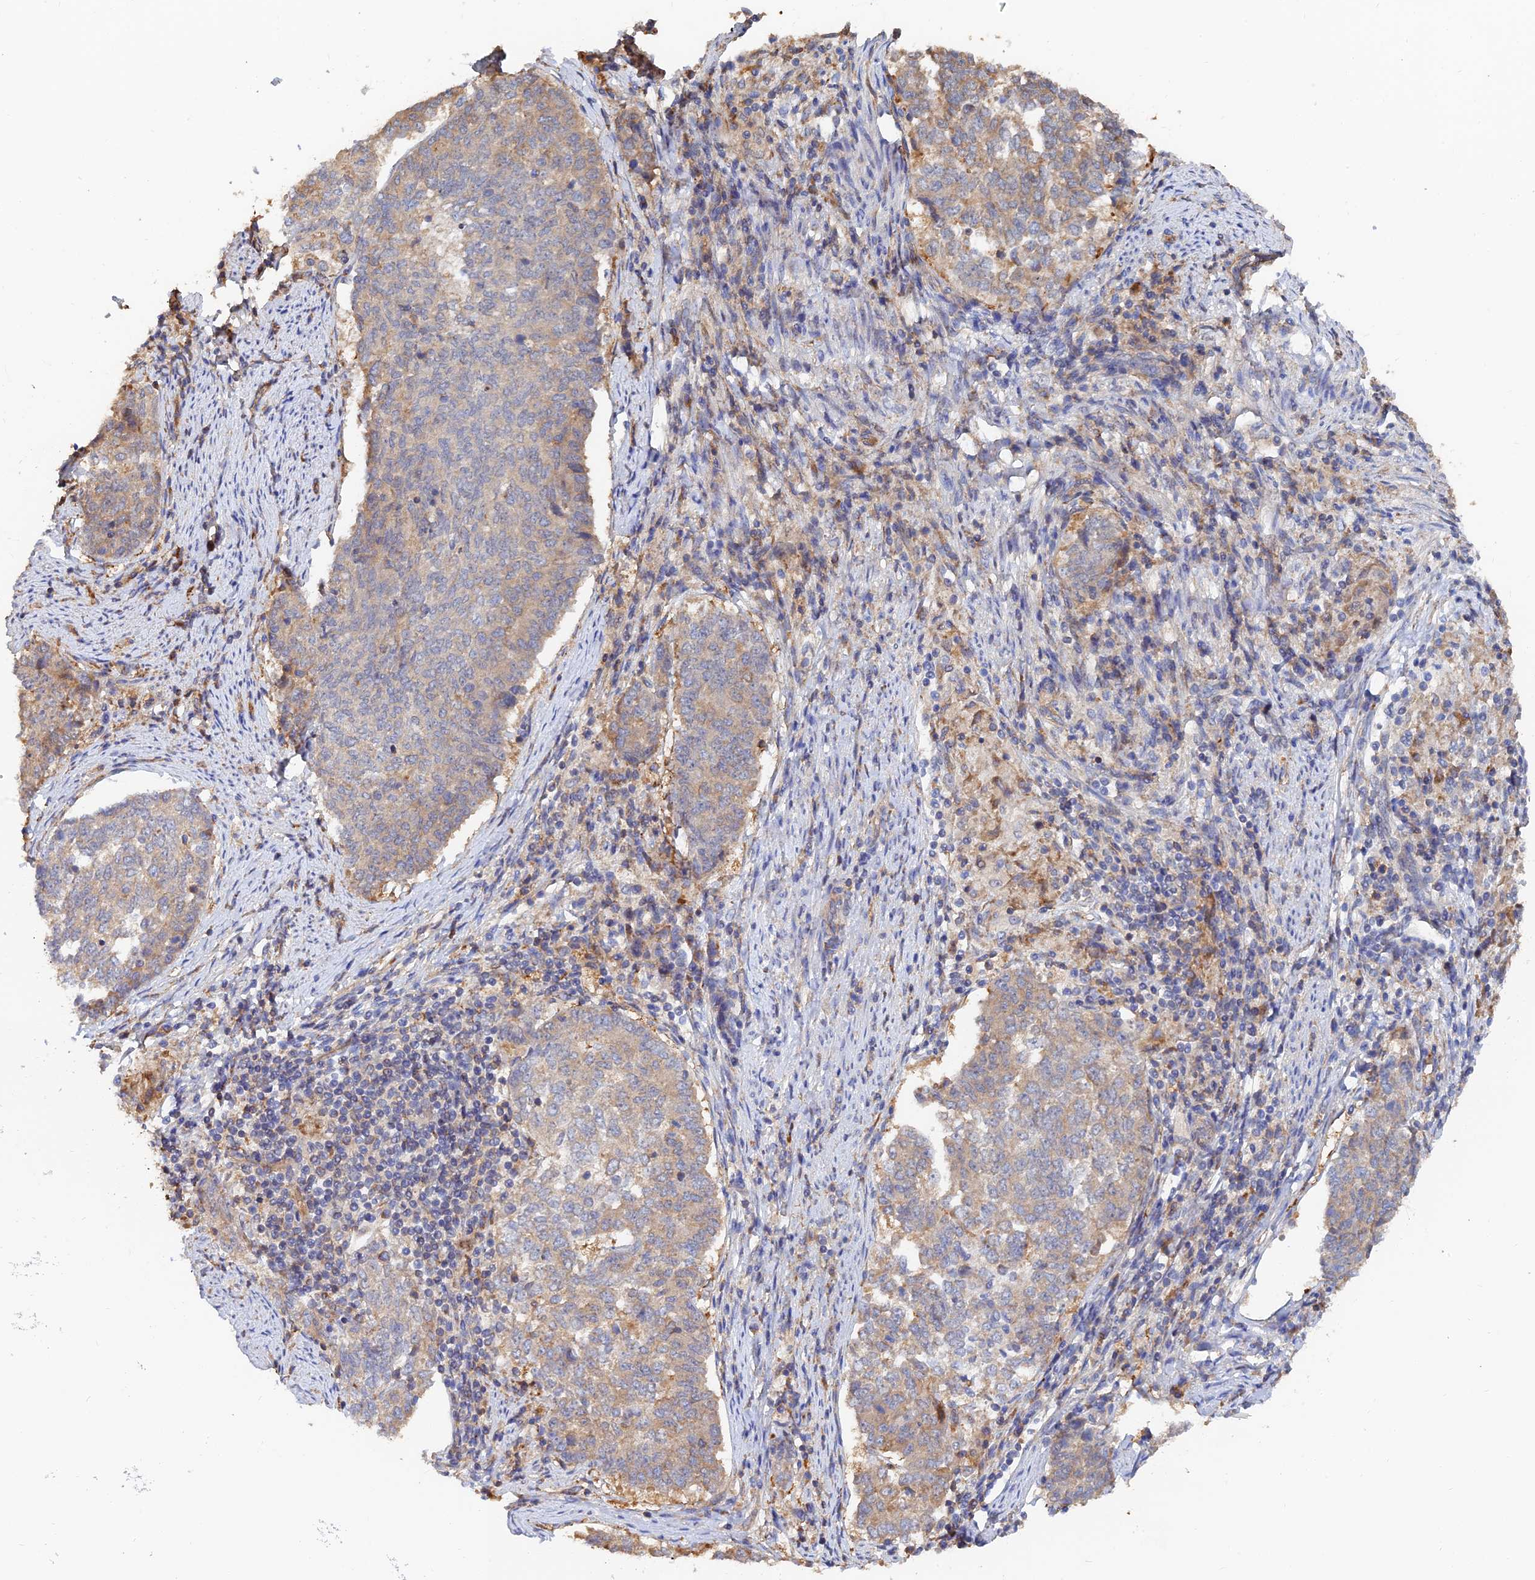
{"staining": {"intensity": "negative", "quantity": "none", "location": "none"}, "tissue": "endometrial cancer", "cell_type": "Tumor cells", "image_type": "cancer", "snomed": [{"axis": "morphology", "description": "Adenocarcinoma, NOS"}, {"axis": "topography", "description": "Endometrium"}], "caption": "This is an immunohistochemistry micrograph of endometrial cancer. There is no staining in tumor cells.", "gene": "WBP11", "patient": {"sex": "female", "age": 80}}